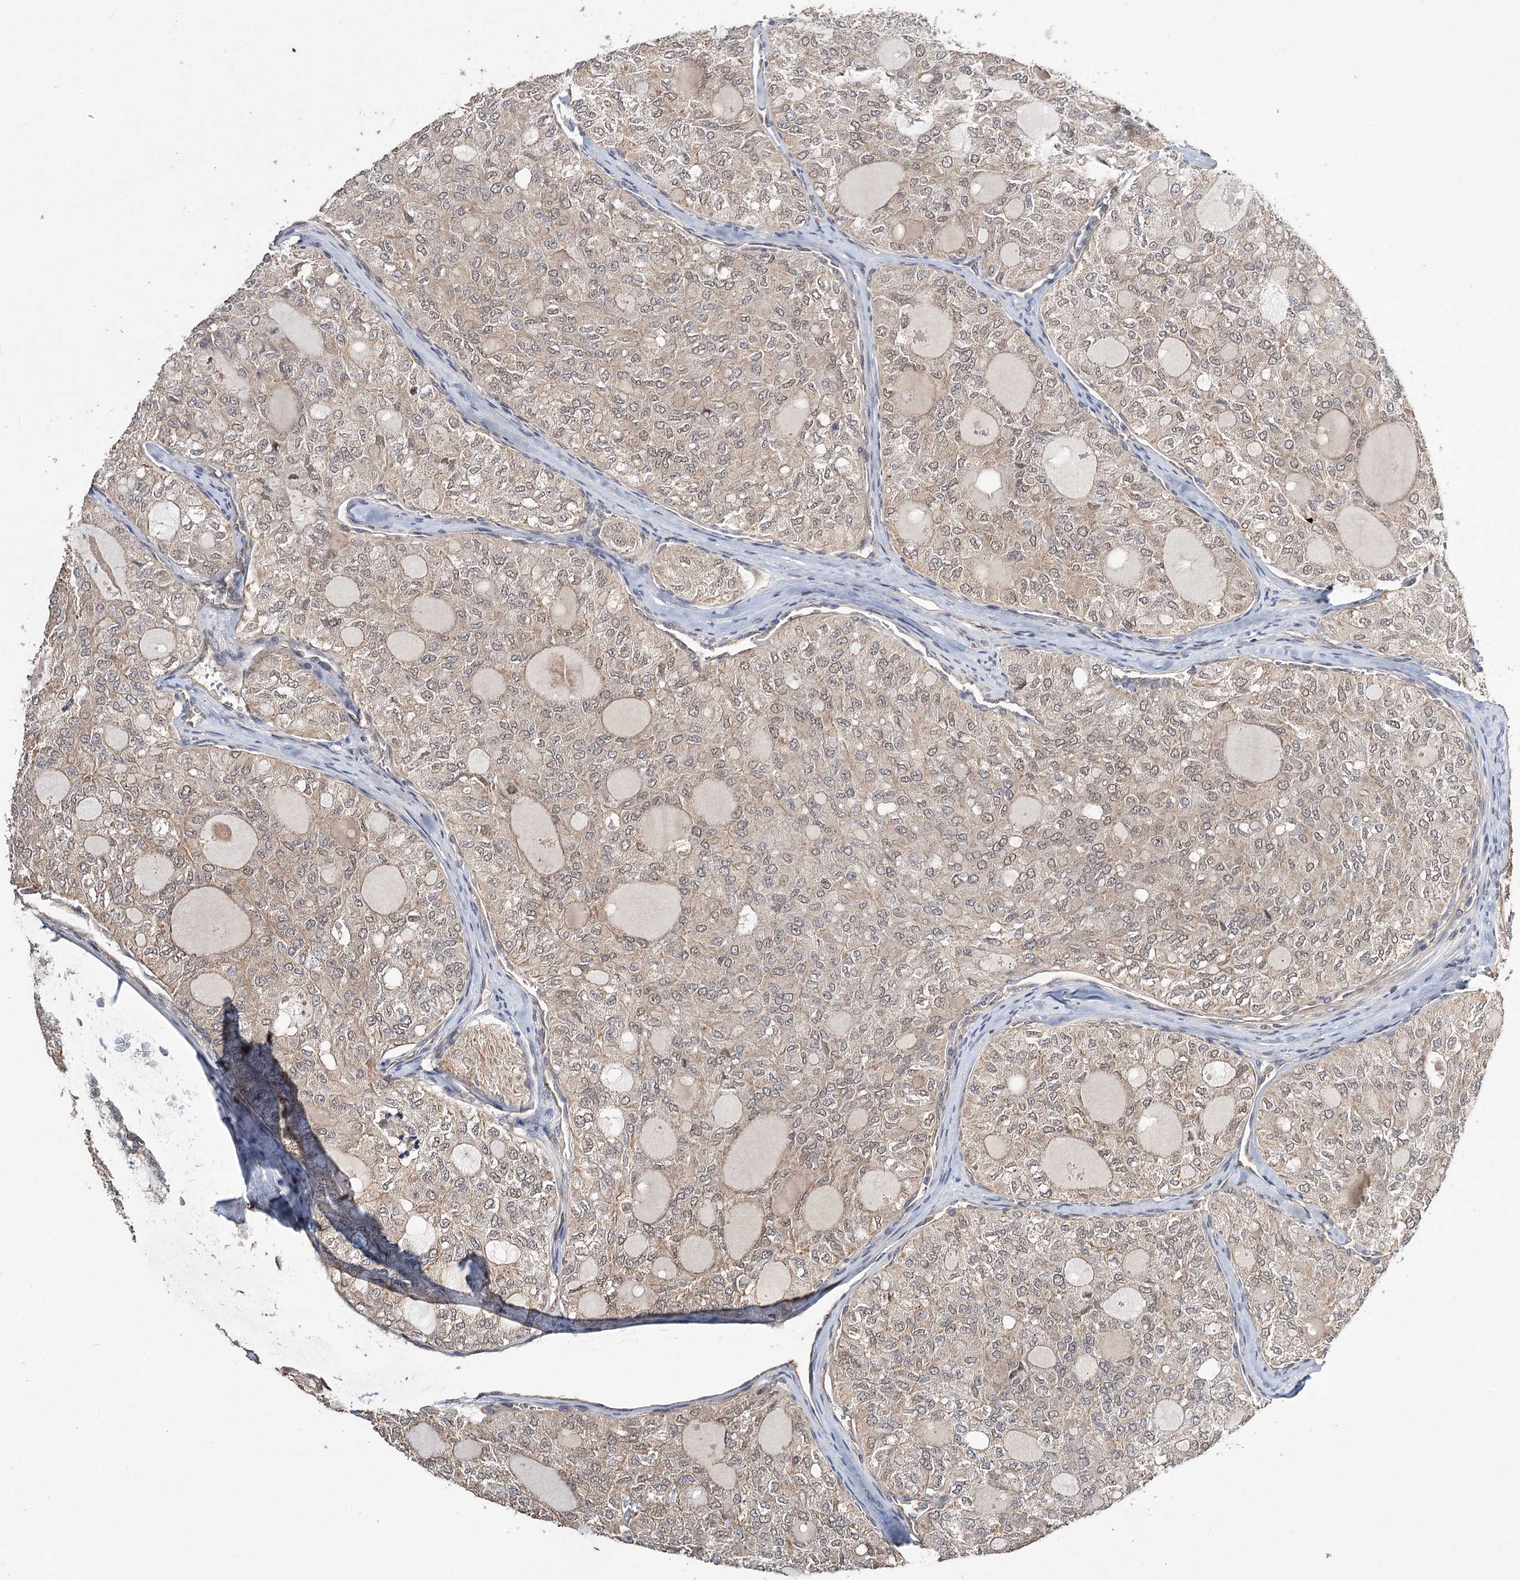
{"staining": {"intensity": "weak", "quantity": "25%-75%", "location": "cytoplasmic/membranous"}, "tissue": "thyroid cancer", "cell_type": "Tumor cells", "image_type": "cancer", "snomed": [{"axis": "morphology", "description": "Follicular adenoma carcinoma, NOS"}, {"axis": "topography", "description": "Thyroid gland"}], "caption": "Protein staining exhibits weak cytoplasmic/membranous positivity in about 25%-75% of tumor cells in thyroid follicular adenoma carcinoma. (DAB IHC, brown staining for protein, blue staining for nuclei).", "gene": "NOPCHAP1", "patient": {"sex": "male", "age": 75}}